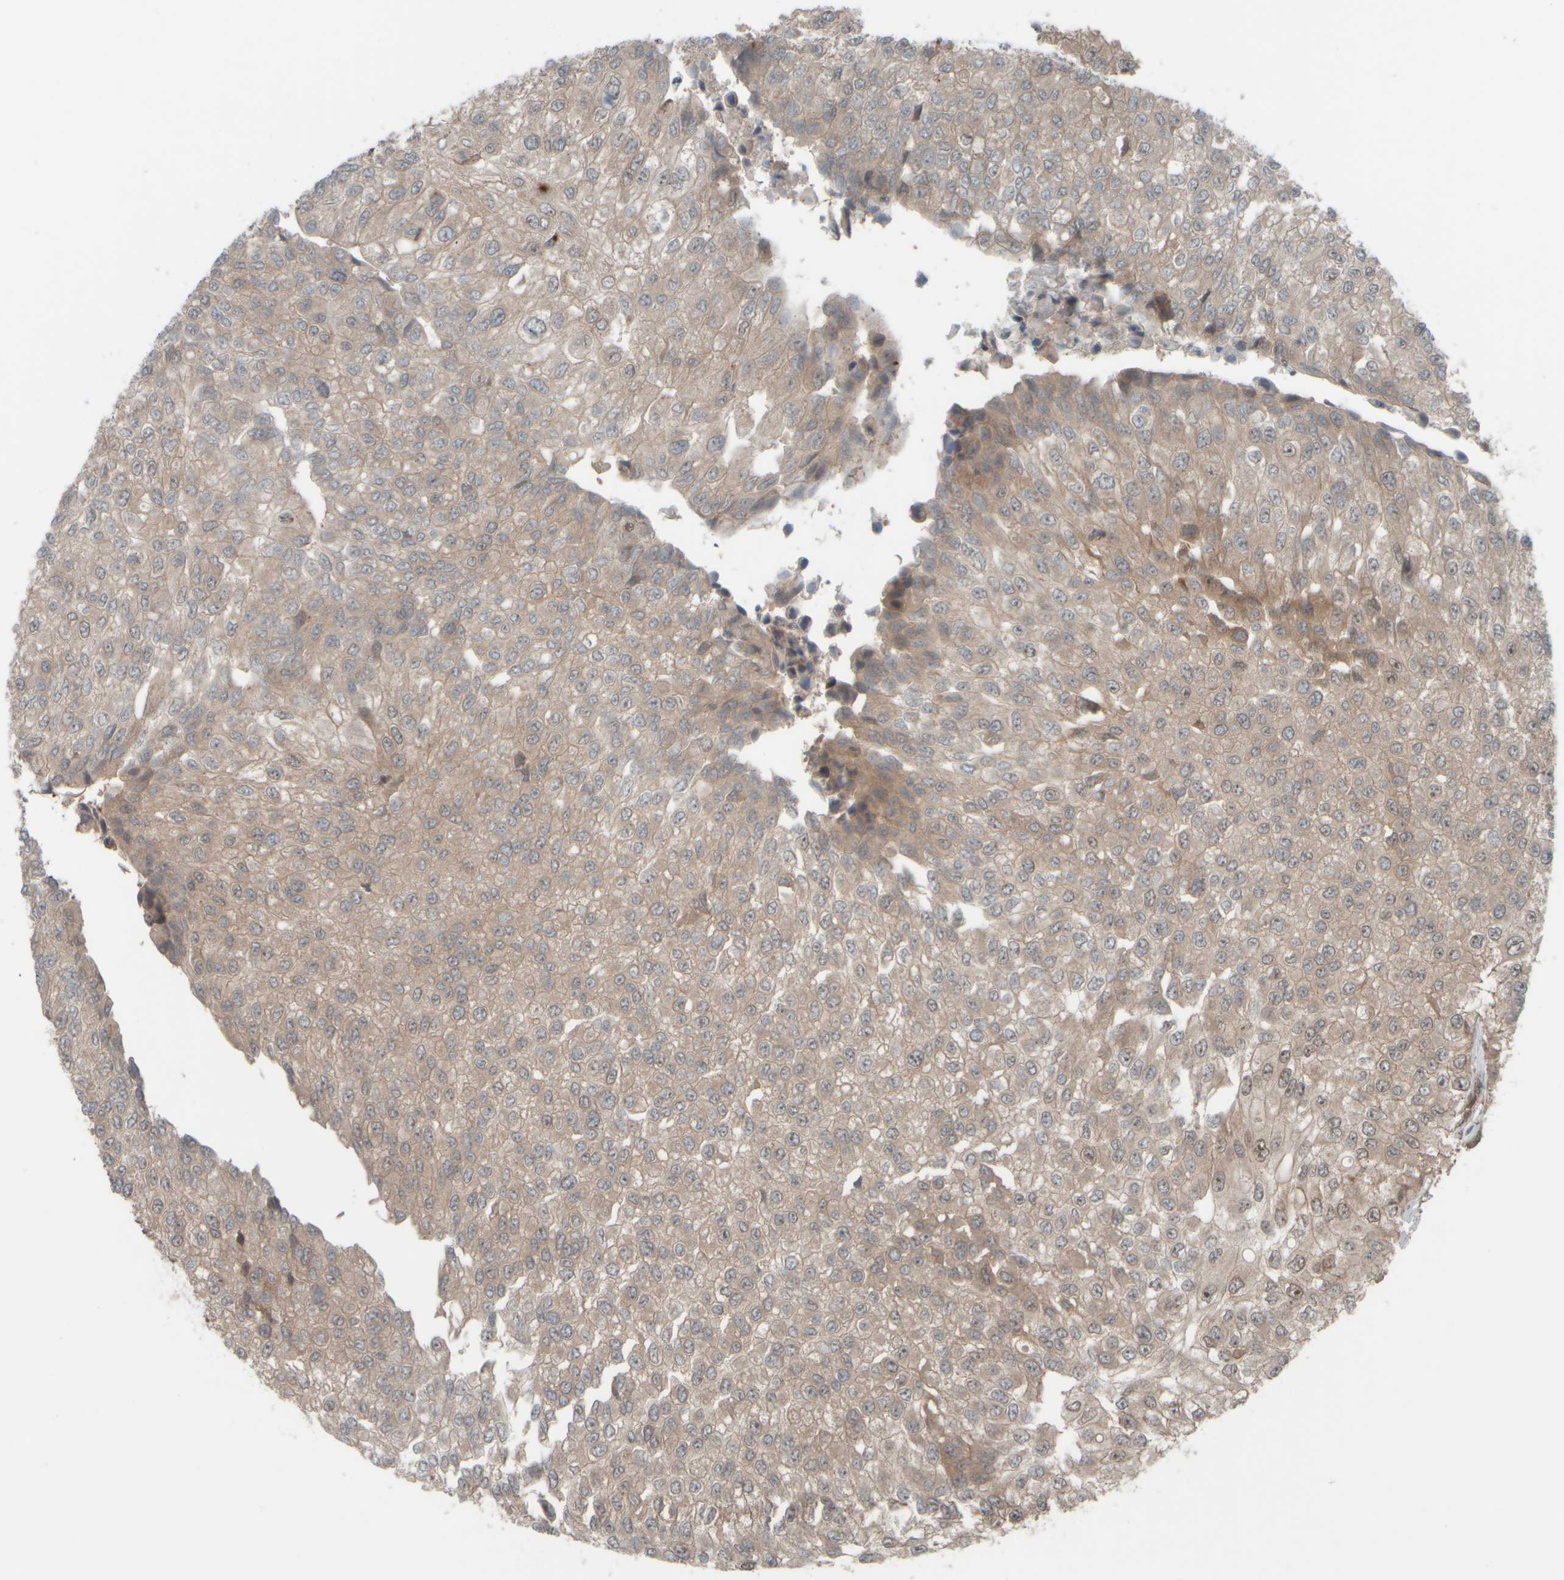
{"staining": {"intensity": "weak", "quantity": ">75%", "location": "cytoplasmic/membranous"}, "tissue": "urothelial cancer", "cell_type": "Tumor cells", "image_type": "cancer", "snomed": [{"axis": "morphology", "description": "Urothelial carcinoma, High grade"}, {"axis": "topography", "description": "Kidney"}, {"axis": "topography", "description": "Urinary bladder"}], "caption": "Protein expression by immunohistochemistry reveals weak cytoplasmic/membranous expression in approximately >75% of tumor cells in urothelial carcinoma (high-grade).", "gene": "GIGYF1", "patient": {"sex": "male", "age": 77}}